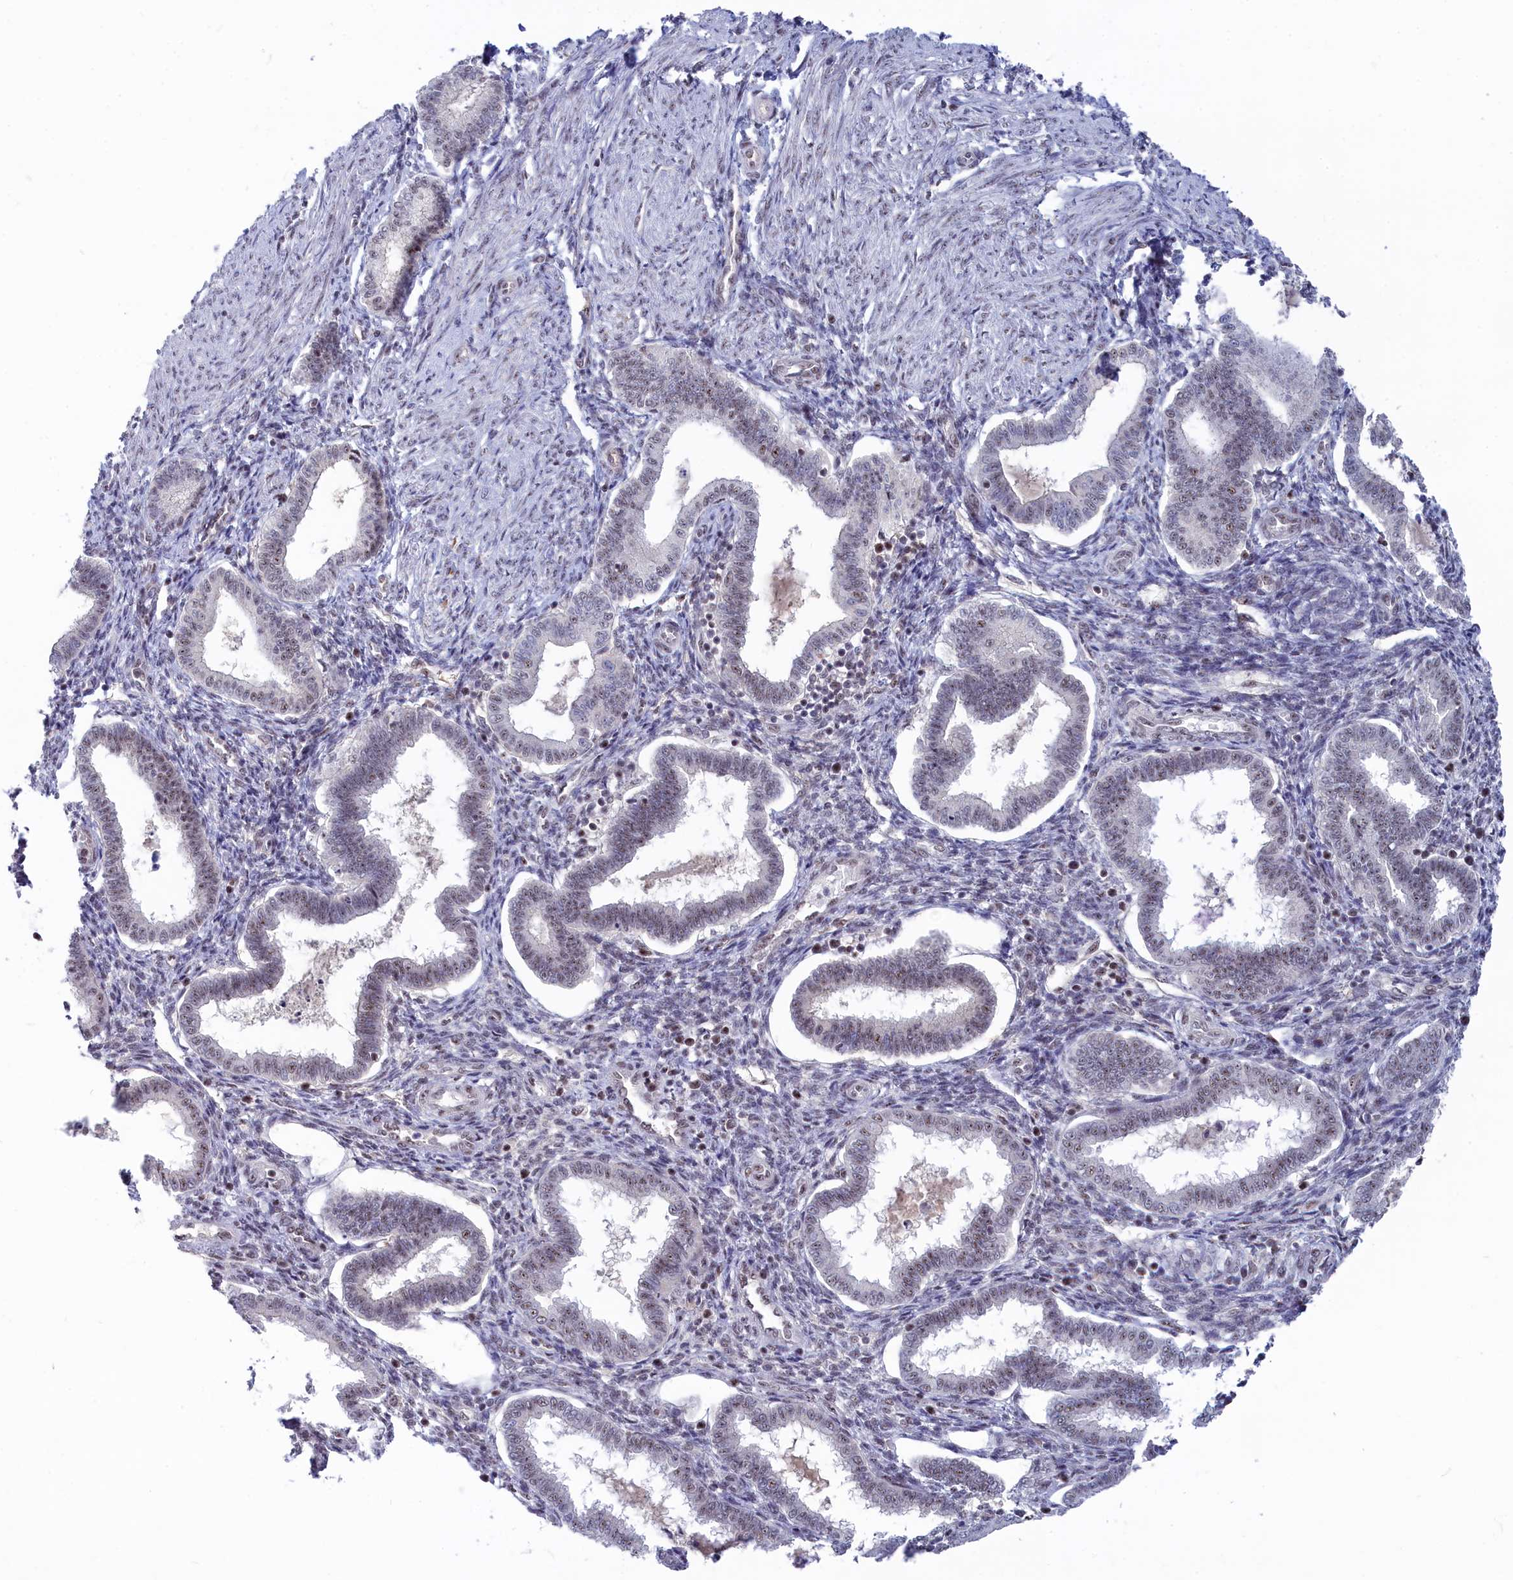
{"staining": {"intensity": "weak", "quantity": "25%-75%", "location": "nuclear"}, "tissue": "endometrium", "cell_type": "Cells in endometrial stroma", "image_type": "normal", "snomed": [{"axis": "morphology", "description": "Normal tissue, NOS"}, {"axis": "topography", "description": "Endometrium"}], "caption": "This is a photomicrograph of immunohistochemistry staining of unremarkable endometrium, which shows weak expression in the nuclear of cells in endometrial stroma.", "gene": "TAB1", "patient": {"sex": "female", "age": 24}}